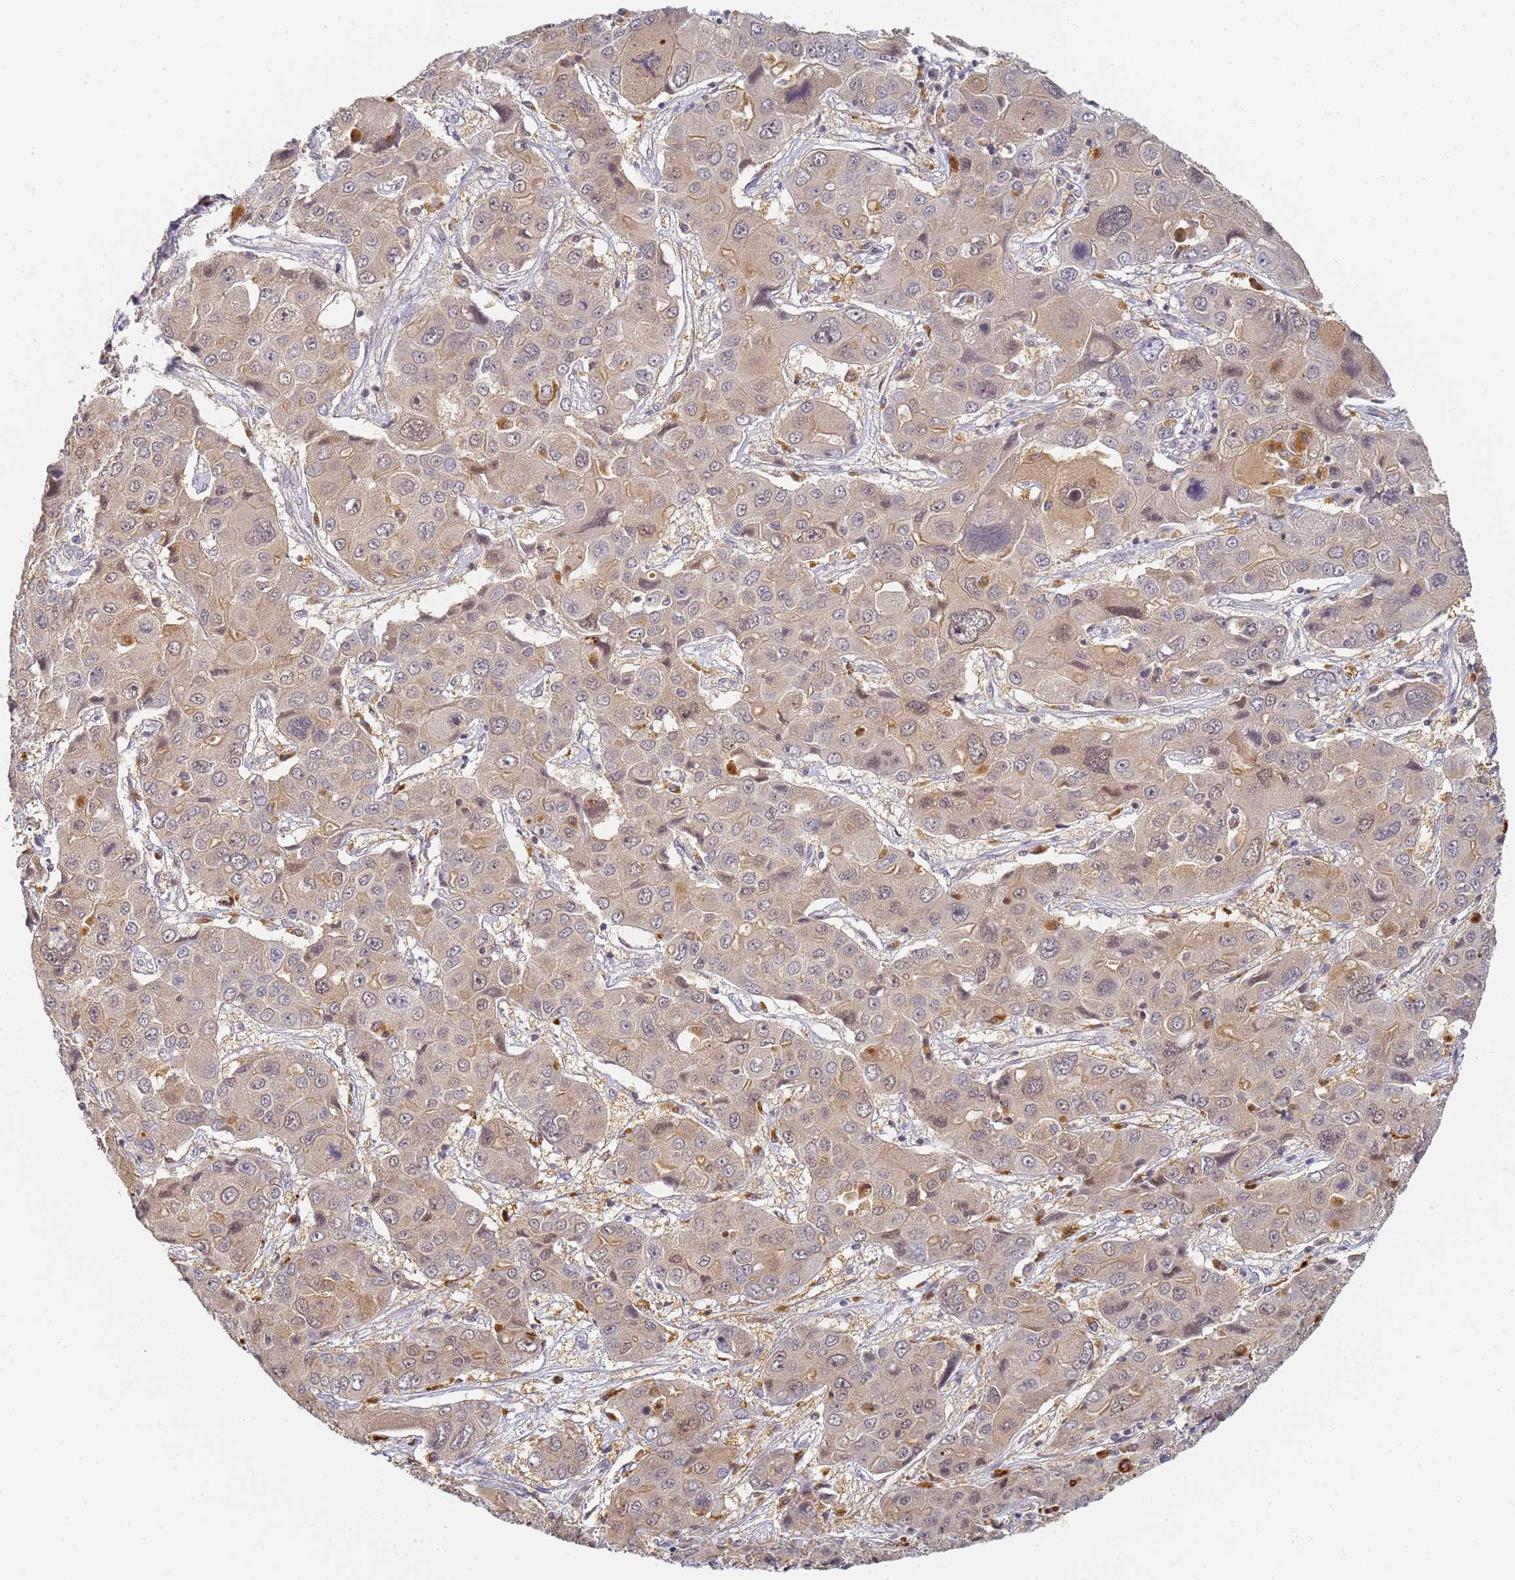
{"staining": {"intensity": "weak", "quantity": "<25%", "location": "nuclear"}, "tissue": "liver cancer", "cell_type": "Tumor cells", "image_type": "cancer", "snomed": [{"axis": "morphology", "description": "Cholangiocarcinoma"}, {"axis": "topography", "description": "Liver"}], "caption": "Liver cancer was stained to show a protein in brown. There is no significant staining in tumor cells. (DAB (3,3'-diaminobenzidine) immunohistochemistry, high magnification).", "gene": "HMCES", "patient": {"sex": "male", "age": 67}}